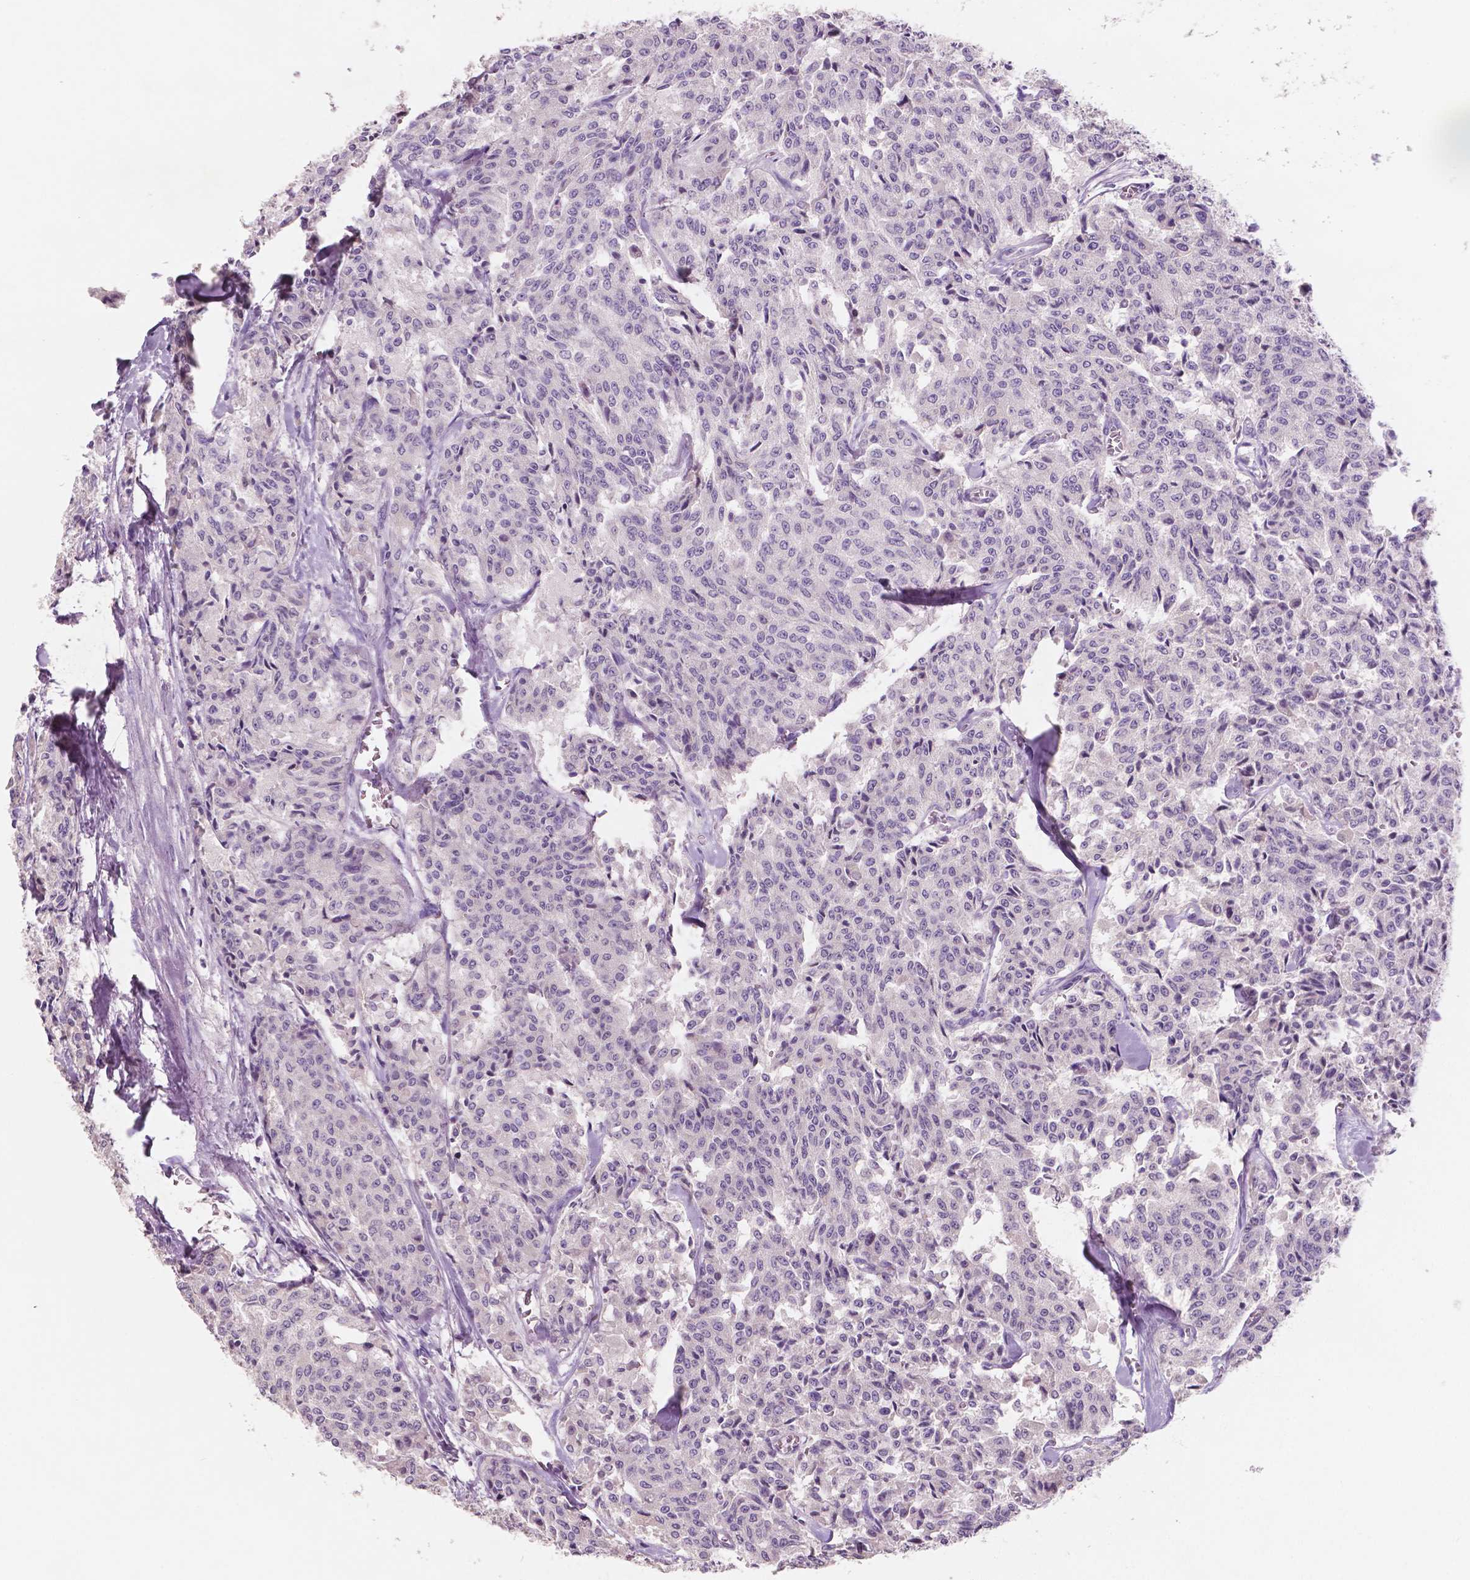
{"staining": {"intensity": "negative", "quantity": "none", "location": "none"}, "tissue": "carcinoid", "cell_type": "Tumor cells", "image_type": "cancer", "snomed": [{"axis": "morphology", "description": "Carcinoid, malignant, NOS"}, {"axis": "topography", "description": "Lung"}], "caption": "Tumor cells are negative for protein expression in human carcinoid.", "gene": "LSM14B", "patient": {"sex": "male", "age": 71}}